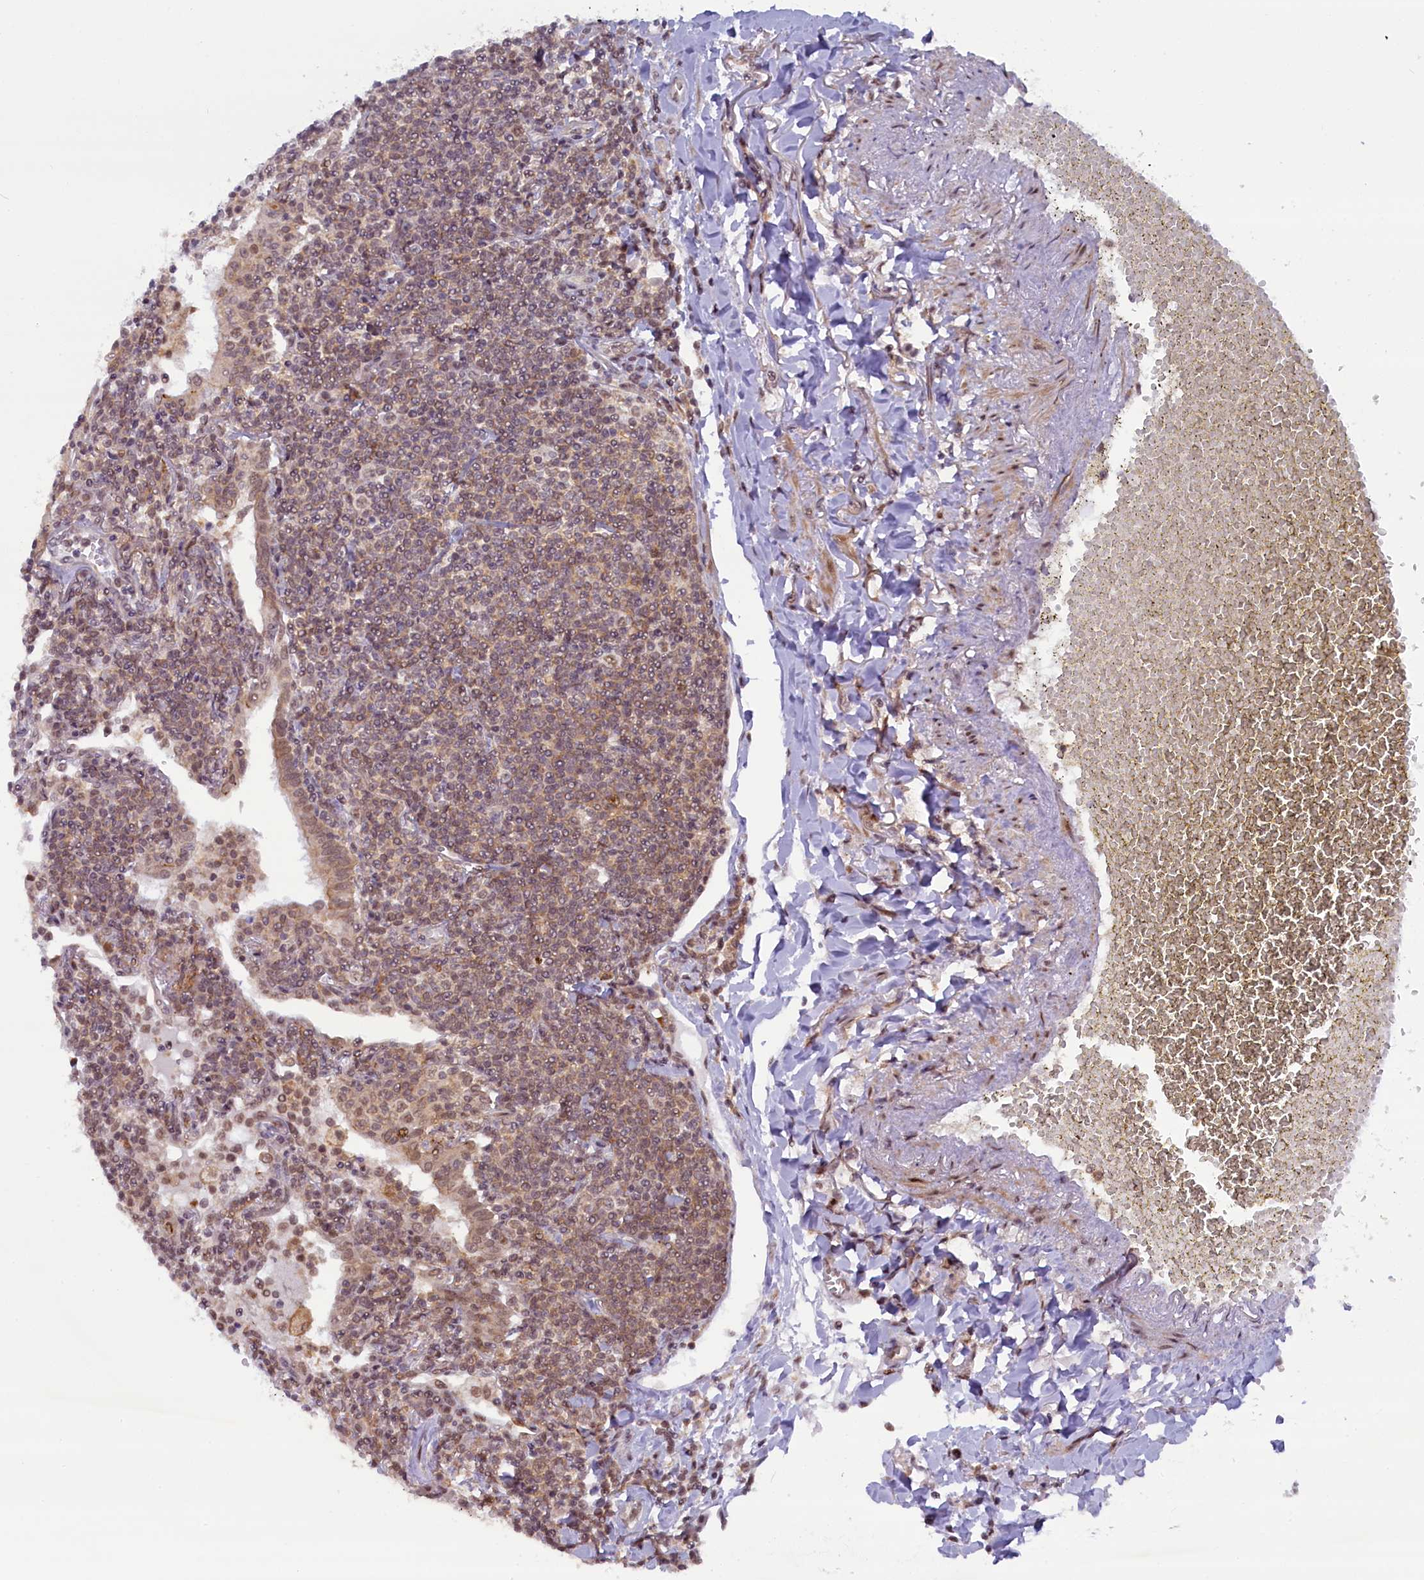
{"staining": {"intensity": "weak", "quantity": ">75%", "location": "nuclear"}, "tissue": "lymphoma", "cell_type": "Tumor cells", "image_type": "cancer", "snomed": [{"axis": "morphology", "description": "Malignant lymphoma, non-Hodgkin's type, Low grade"}, {"axis": "topography", "description": "Lung"}], "caption": "Approximately >75% of tumor cells in lymphoma display weak nuclear protein staining as visualized by brown immunohistochemical staining.", "gene": "FCHO1", "patient": {"sex": "female", "age": 71}}